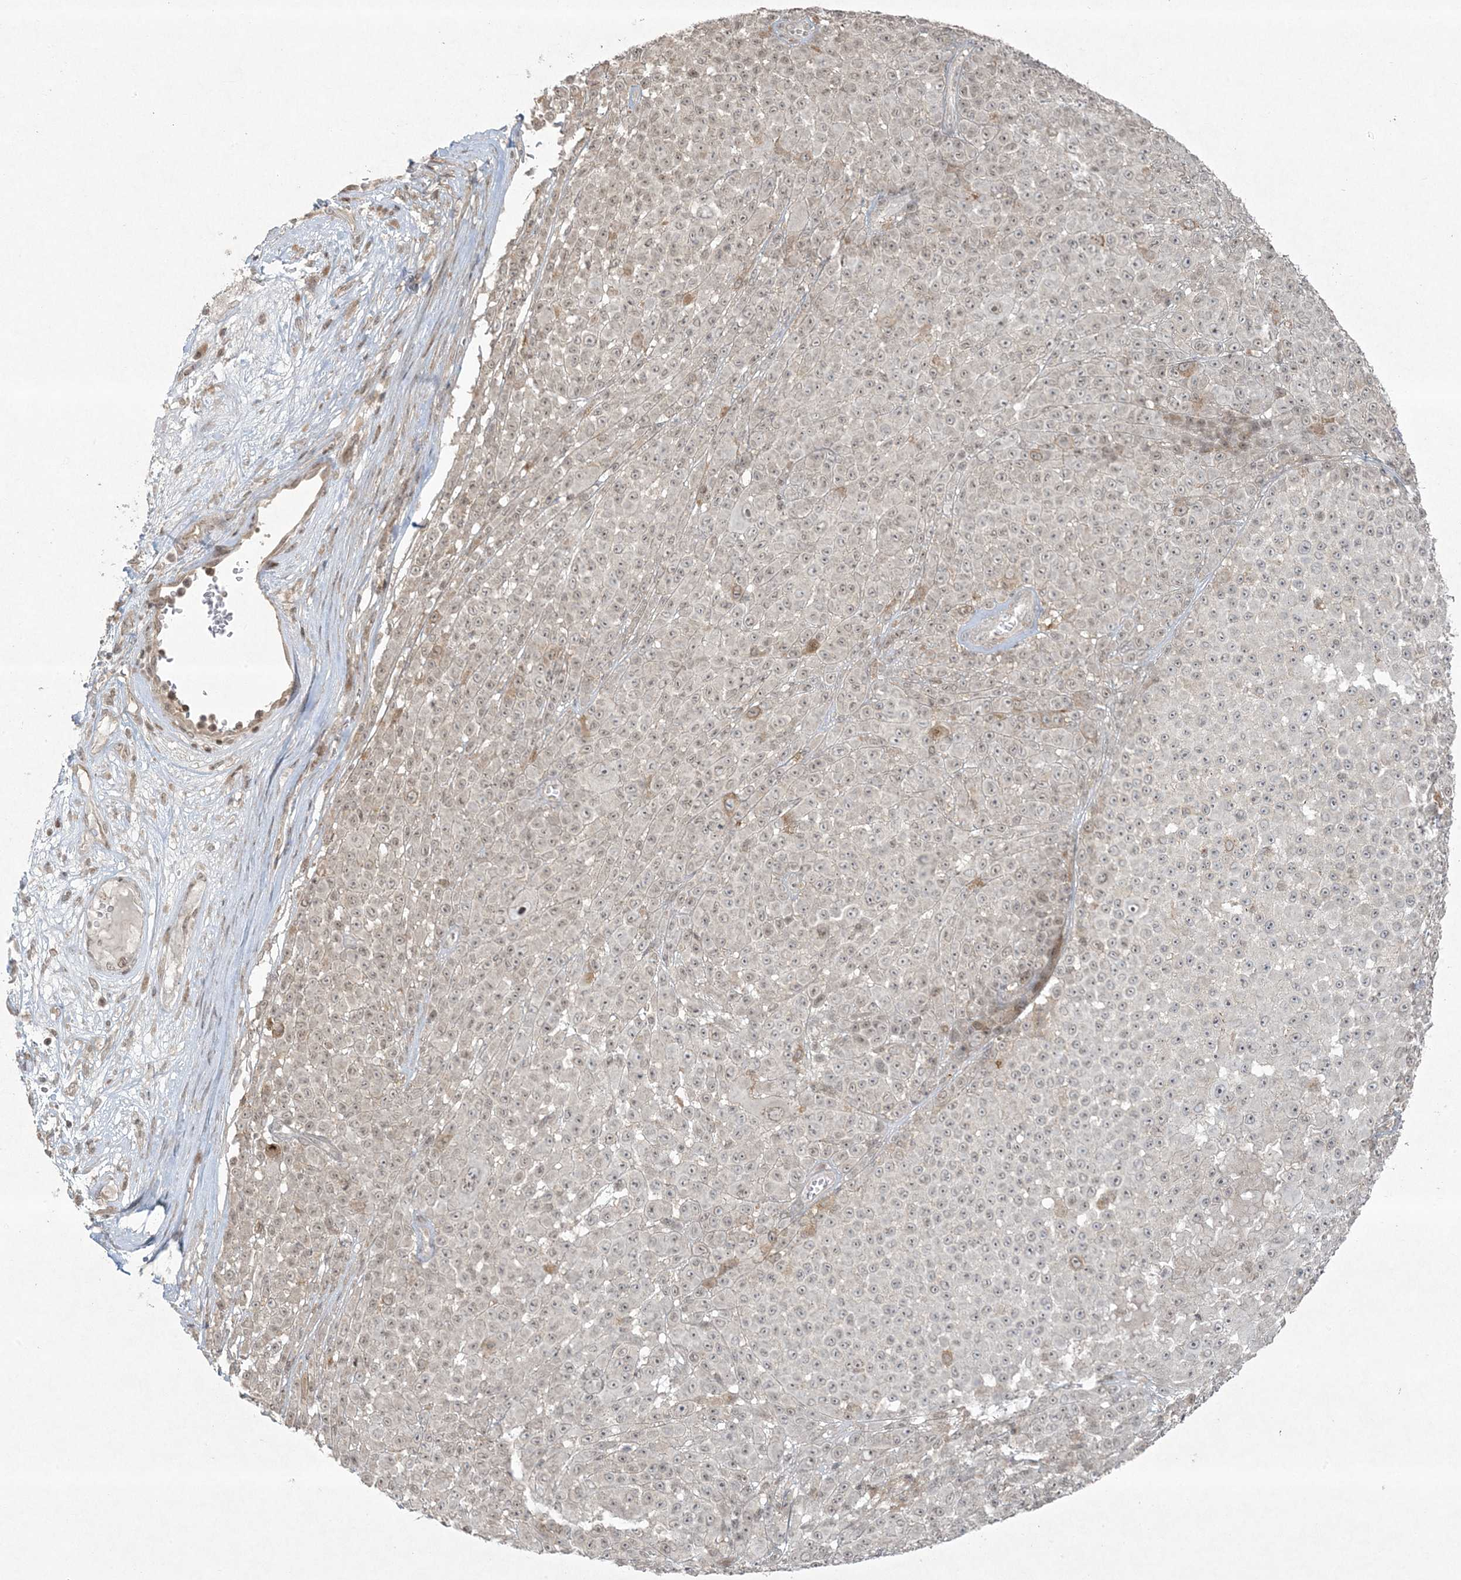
{"staining": {"intensity": "weak", "quantity": "<25%", "location": "nuclear"}, "tissue": "melanoma", "cell_type": "Tumor cells", "image_type": "cancer", "snomed": [{"axis": "morphology", "description": "Malignant melanoma, NOS"}, {"axis": "topography", "description": "Skin"}], "caption": "Melanoma was stained to show a protein in brown. There is no significant expression in tumor cells. (Stains: DAB (3,3'-diaminobenzidine) immunohistochemistry with hematoxylin counter stain, Microscopy: brightfield microscopy at high magnification).", "gene": "ZNF263", "patient": {"sex": "female", "age": 94}}